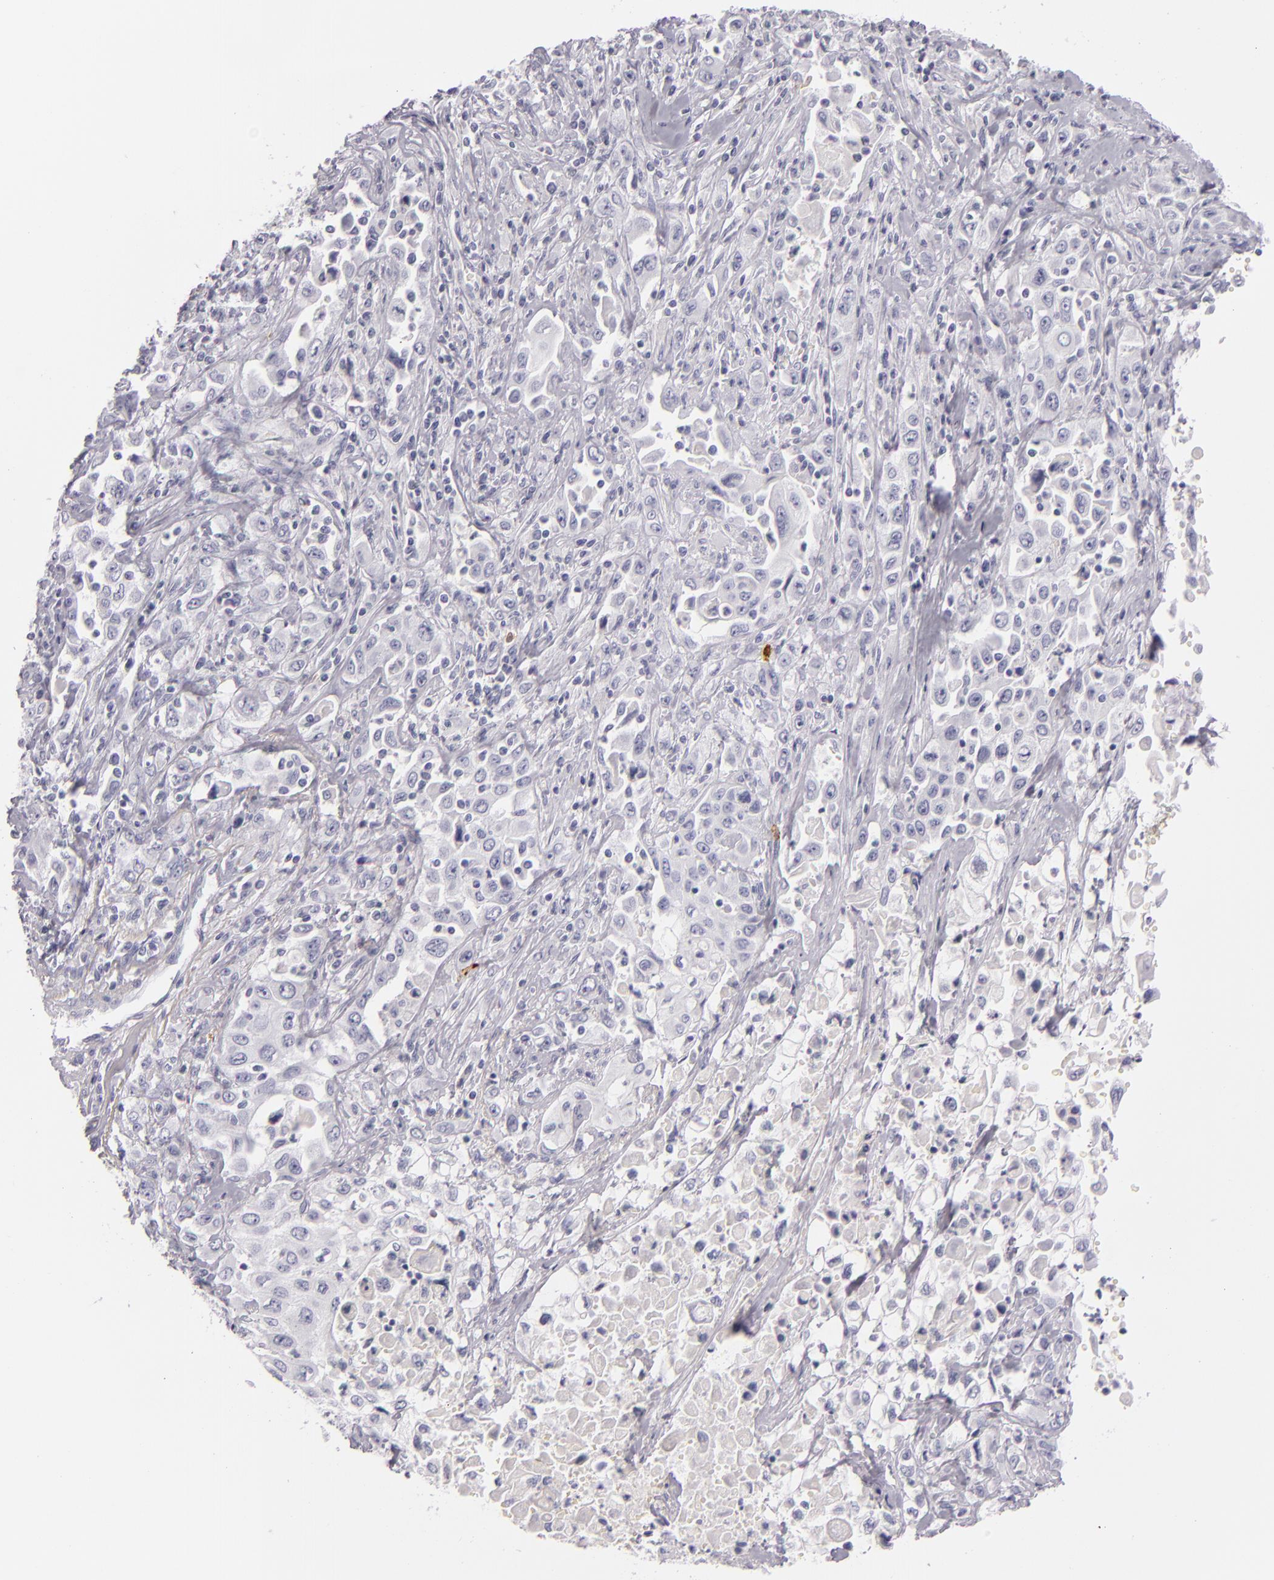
{"staining": {"intensity": "negative", "quantity": "none", "location": "none"}, "tissue": "pancreatic cancer", "cell_type": "Tumor cells", "image_type": "cancer", "snomed": [{"axis": "morphology", "description": "Adenocarcinoma, NOS"}, {"axis": "topography", "description": "Pancreas"}], "caption": "This is an immunohistochemistry (IHC) micrograph of pancreatic cancer (adenocarcinoma). There is no expression in tumor cells.", "gene": "TPSD1", "patient": {"sex": "male", "age": 70}}